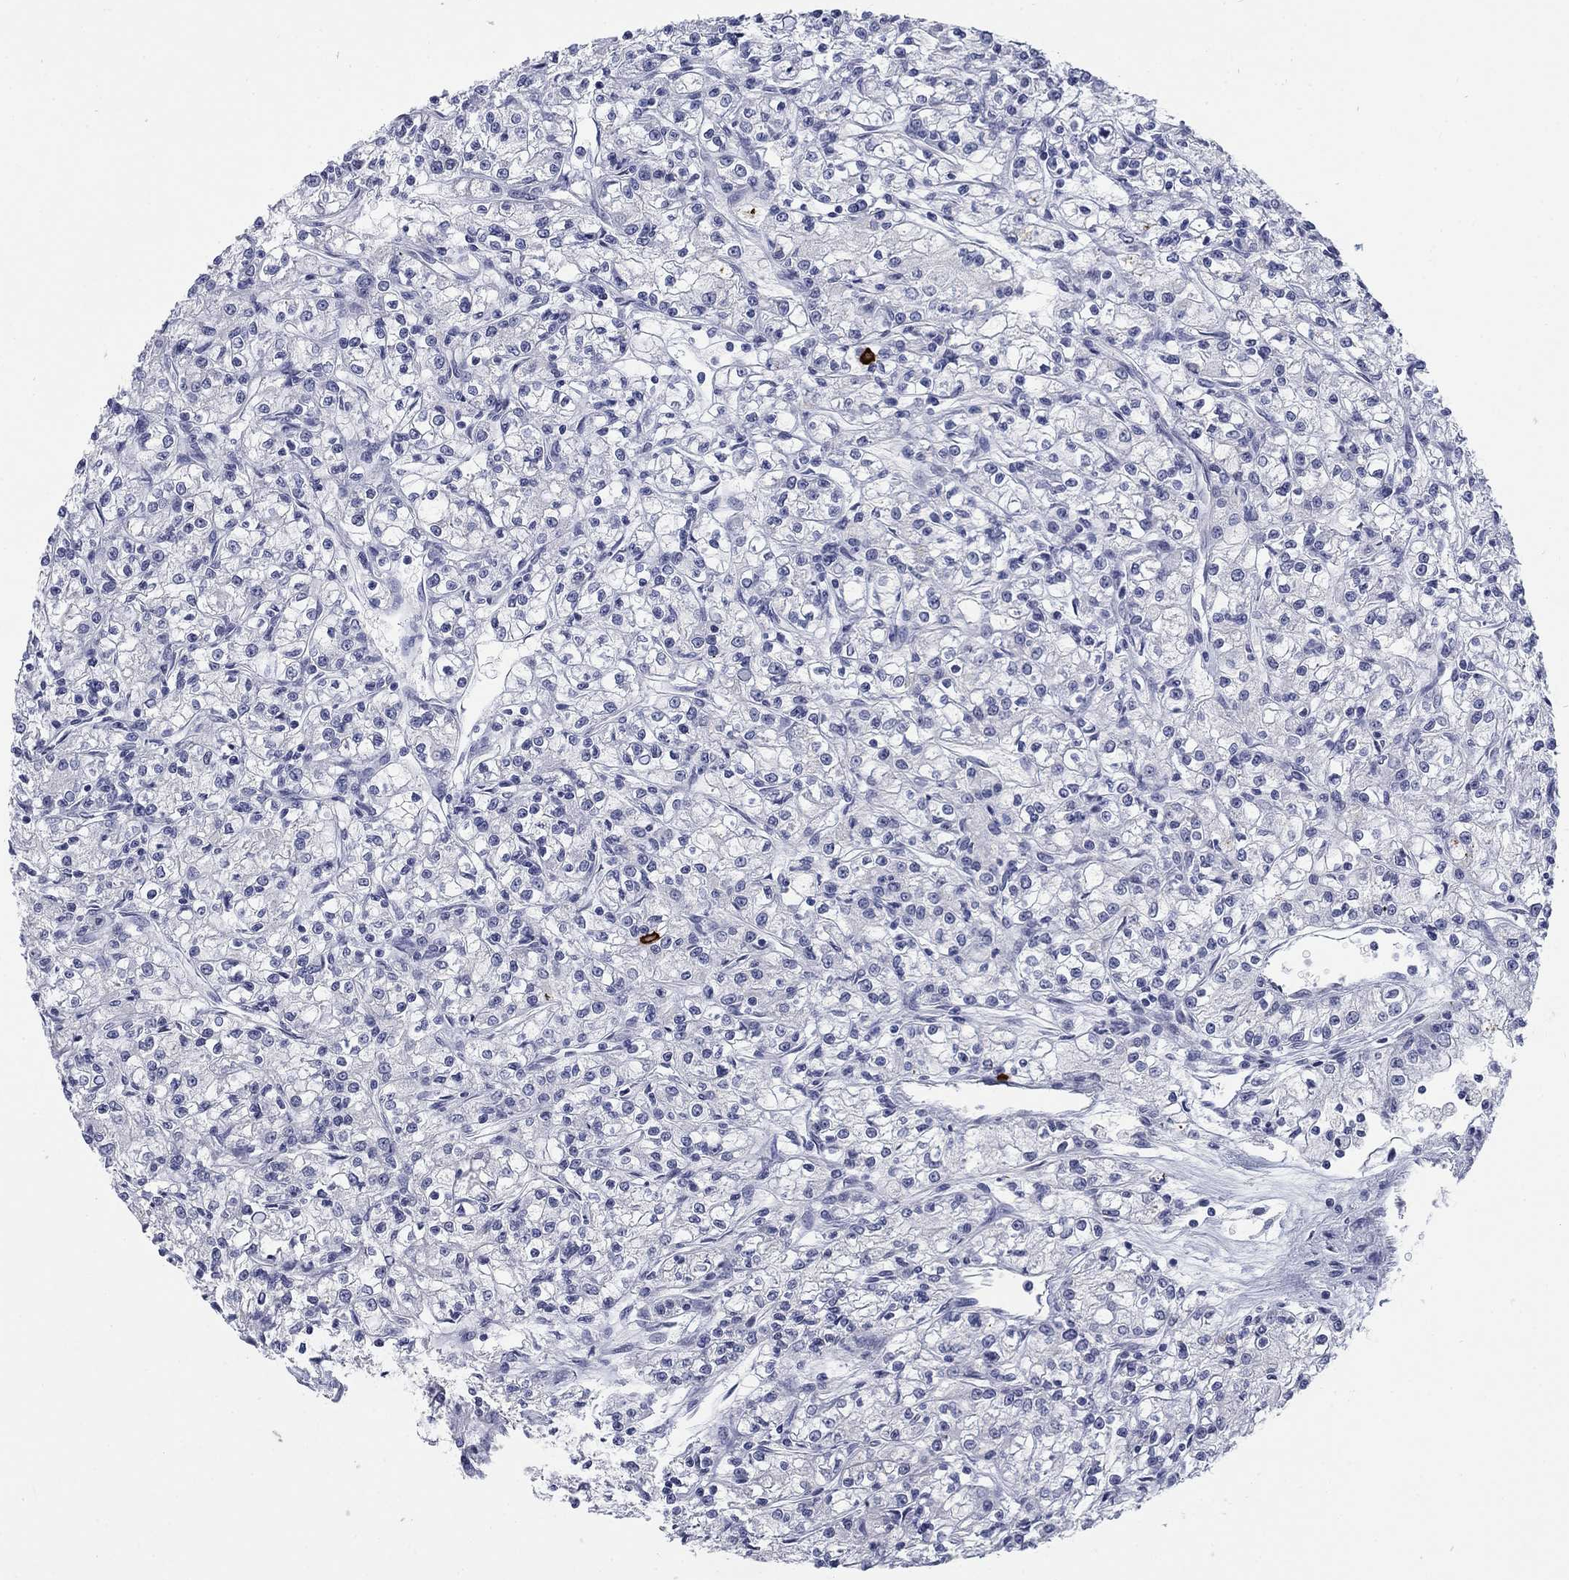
{"staining": {"intensity": "negative", "quantity": "none", "location": "none"}, "tissue": "renal cancer", "cell_type": "Tumor cells", "image_type": "cancer", "snomed": [{"axis": "morphology", "description": "Adenocarcinoma, NOS"}, {"axis": "topography", "description": "Kidney"}], "caption": "Tumor cells are negative for protein expression in human adenocarcinoma (renal).", "gene": "ECEL1", "patient": {"sex": "female", "age": 59}}